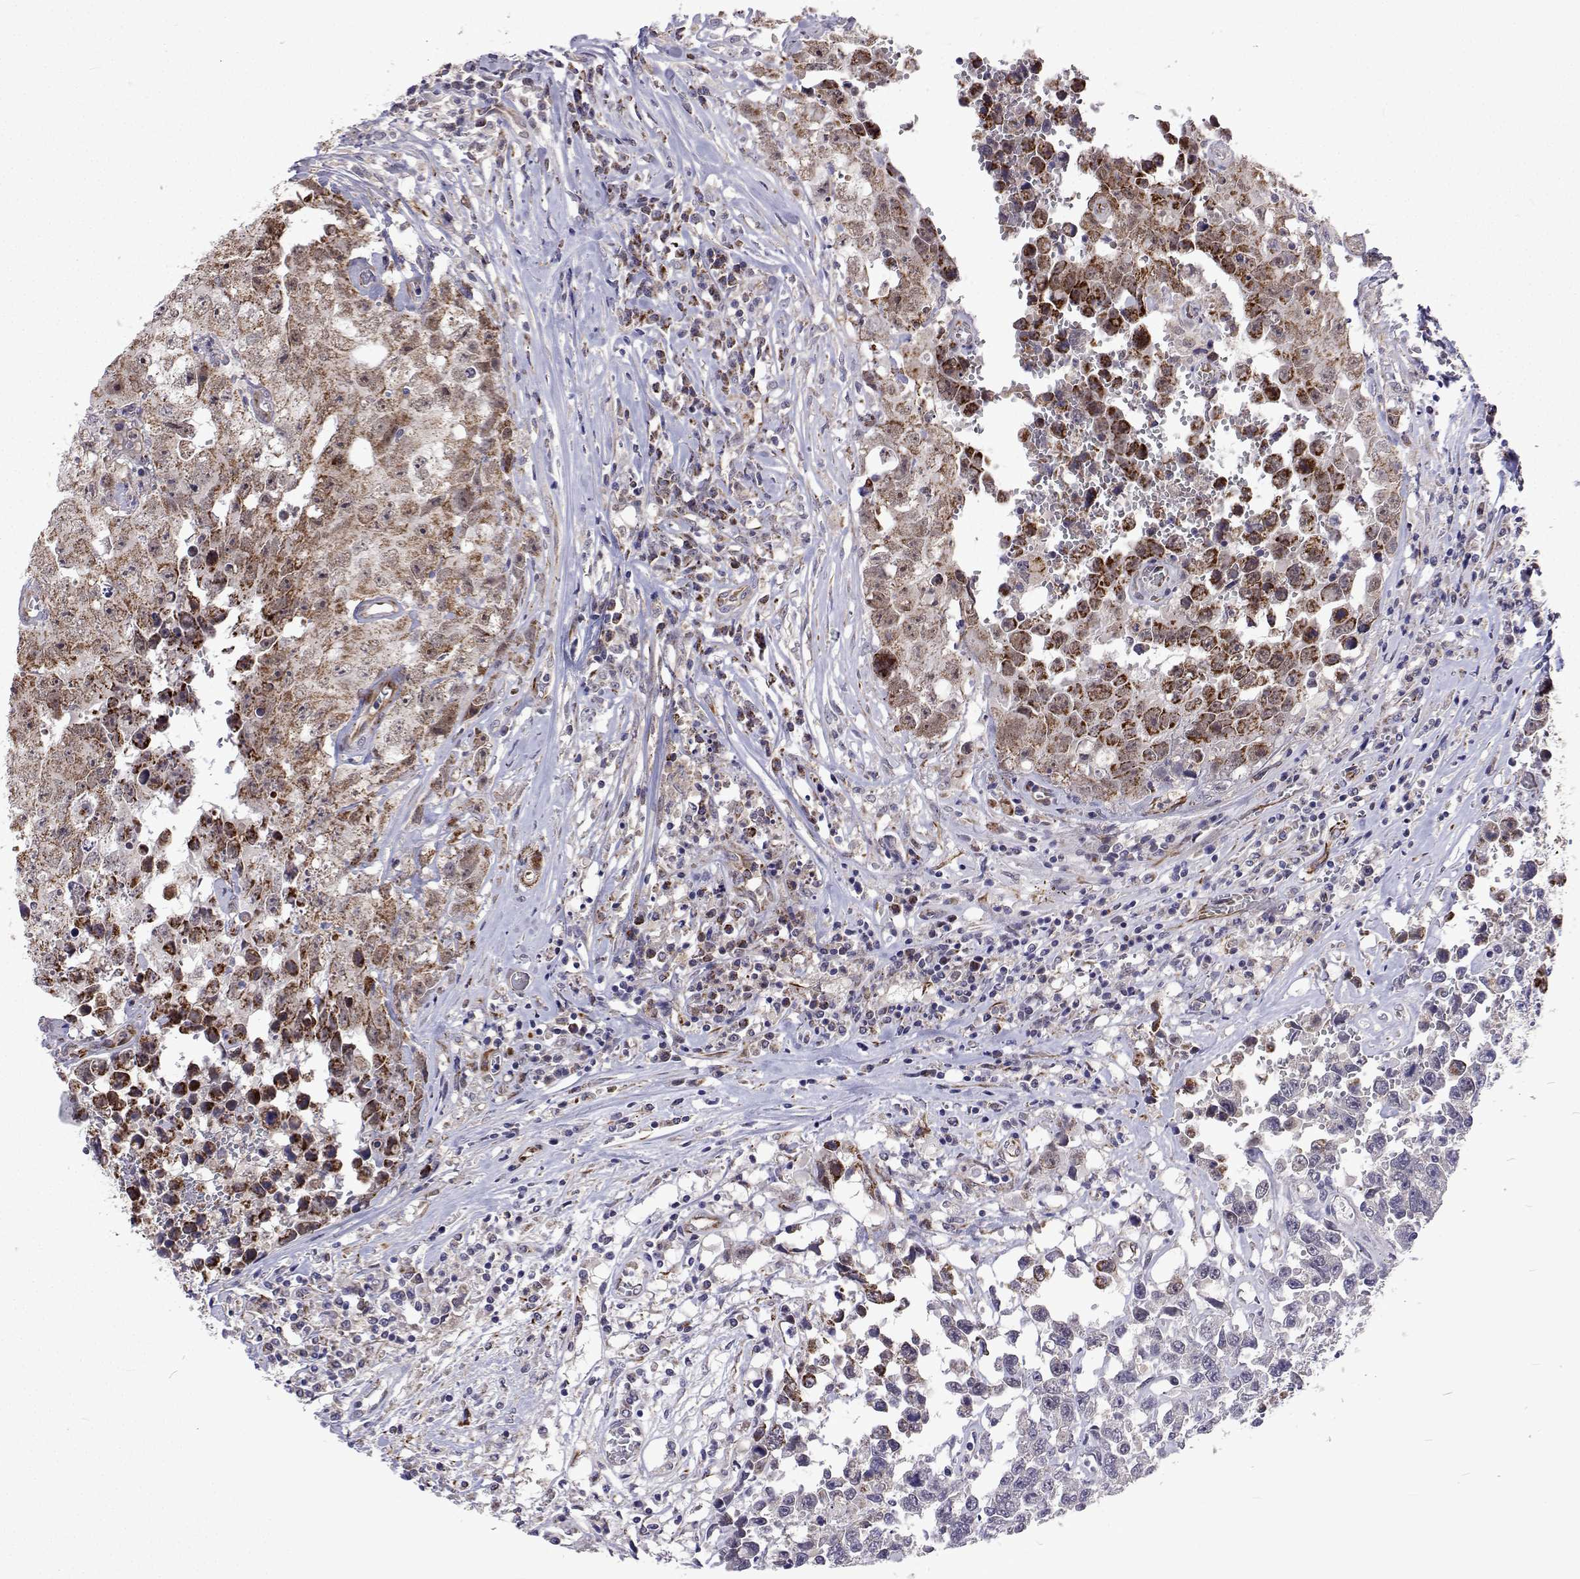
{"staining": {"intensity": "moderate", "quantity": ">75%", "location": "cytoplasmic/membranous"}, "tissue": "testis cancer", "cell_type": "Tumor cells", "image_type": "cancer", "snomed": [{"axis": "morphology", "description": "Carcinoma, Embryonal, NOS"}, {"axis": "topography", "description": "Testis"}], "caption": "Immunohistochemical staining of testis embryonal carcinoma exhibits medium levels of moderate cytoplasmic/membranous protein expression in about >75% of tumor cells.", "gene": "DHTKD1", "patient": {"sex": "male", "age": 36}}